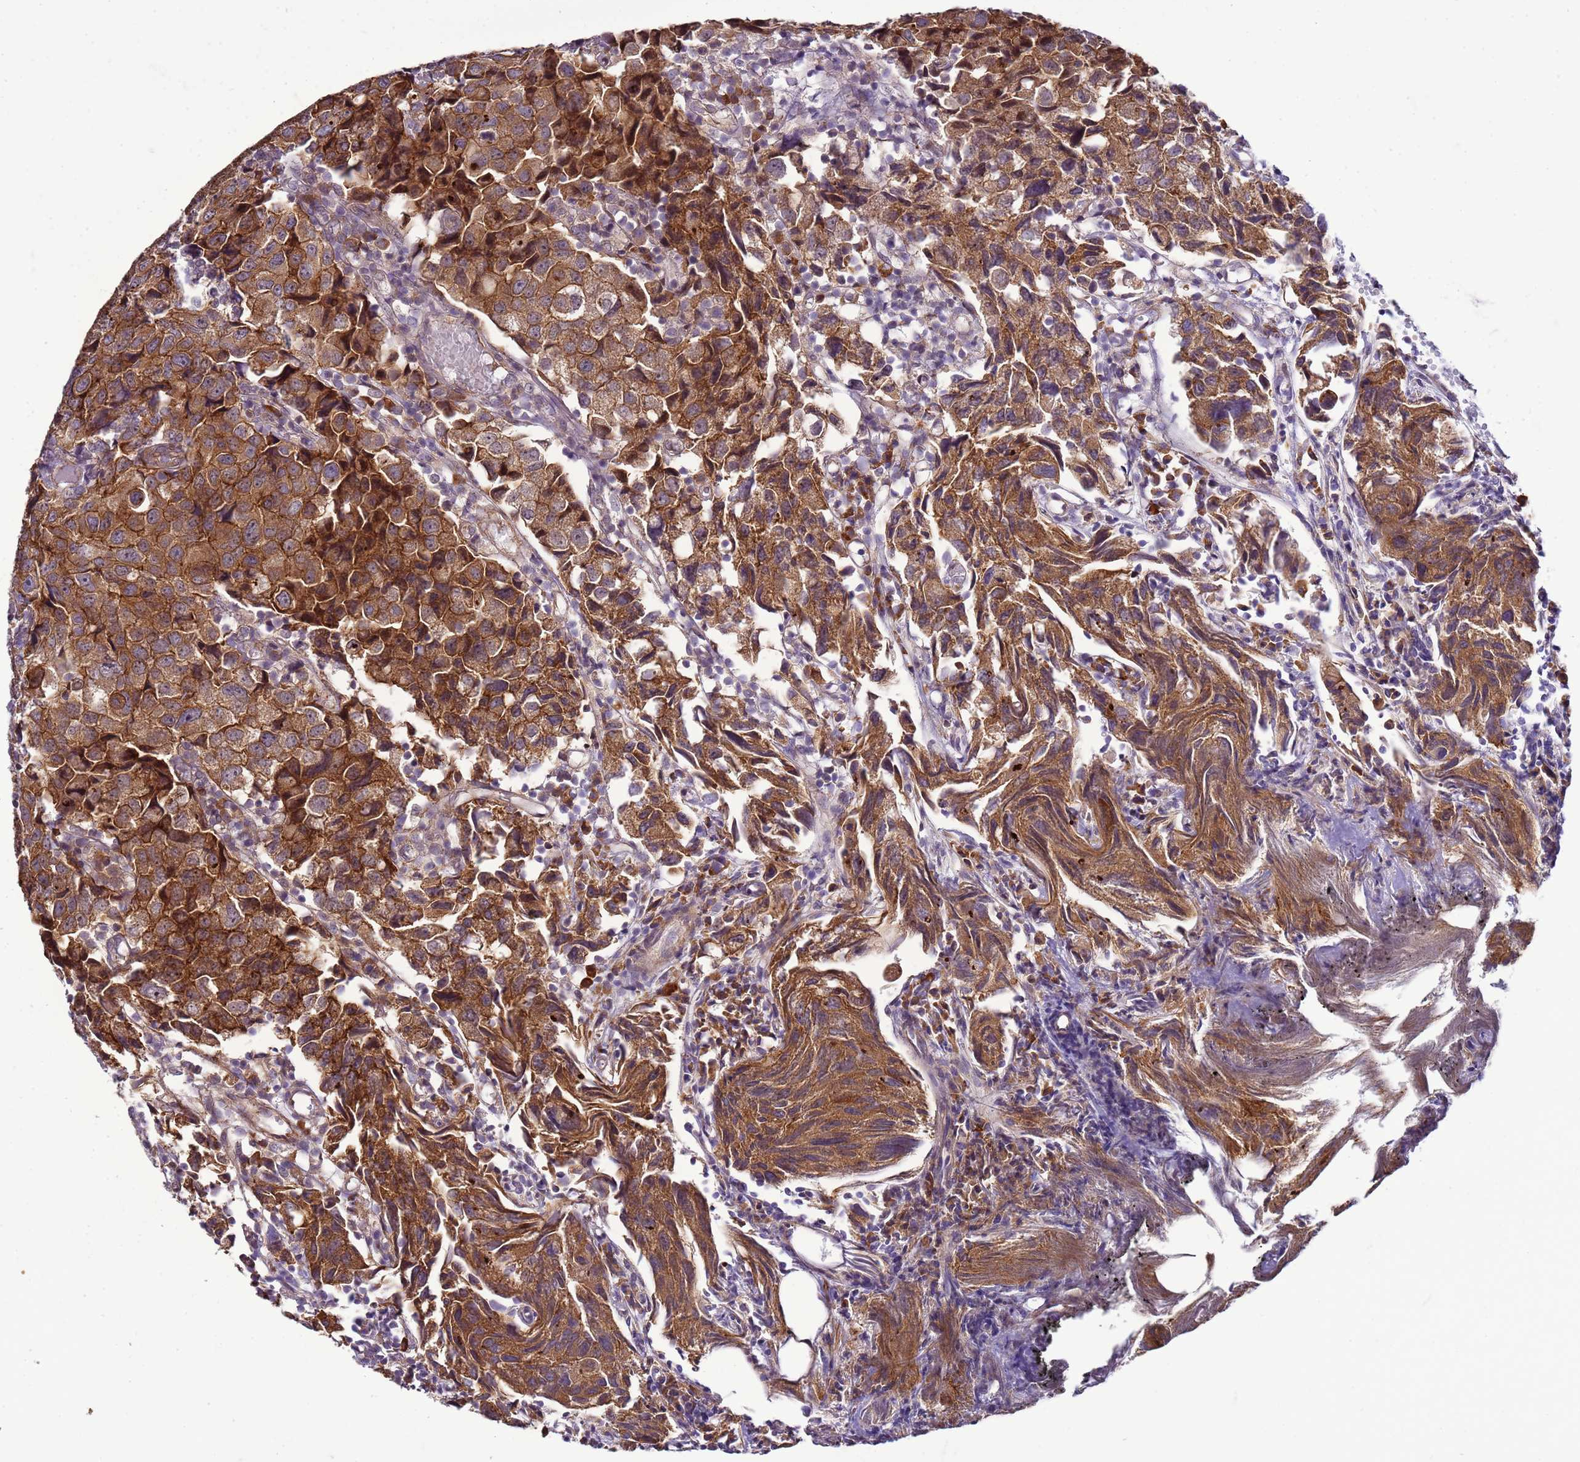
{"staining": {"intensity": "strong", "quantity": ">75%", "location": "cytoplasmic/membranous"}, "tissue": "urothelial cancer", "cell_type": "Tumor cells", "image_type": "cancer", "snomed": [{"axis": "morphology", "description": "Urothelial carcinoma, High grade"}, {"axis": "topography", "description": "Urinary bladder"}], "caption": "Urothelial cancer stained for a protein reveals strong cytoplasmic/membranous positivity in tumor cells.", "gene": "GEN1", "patient": {"sex": "female", "age": 75}}